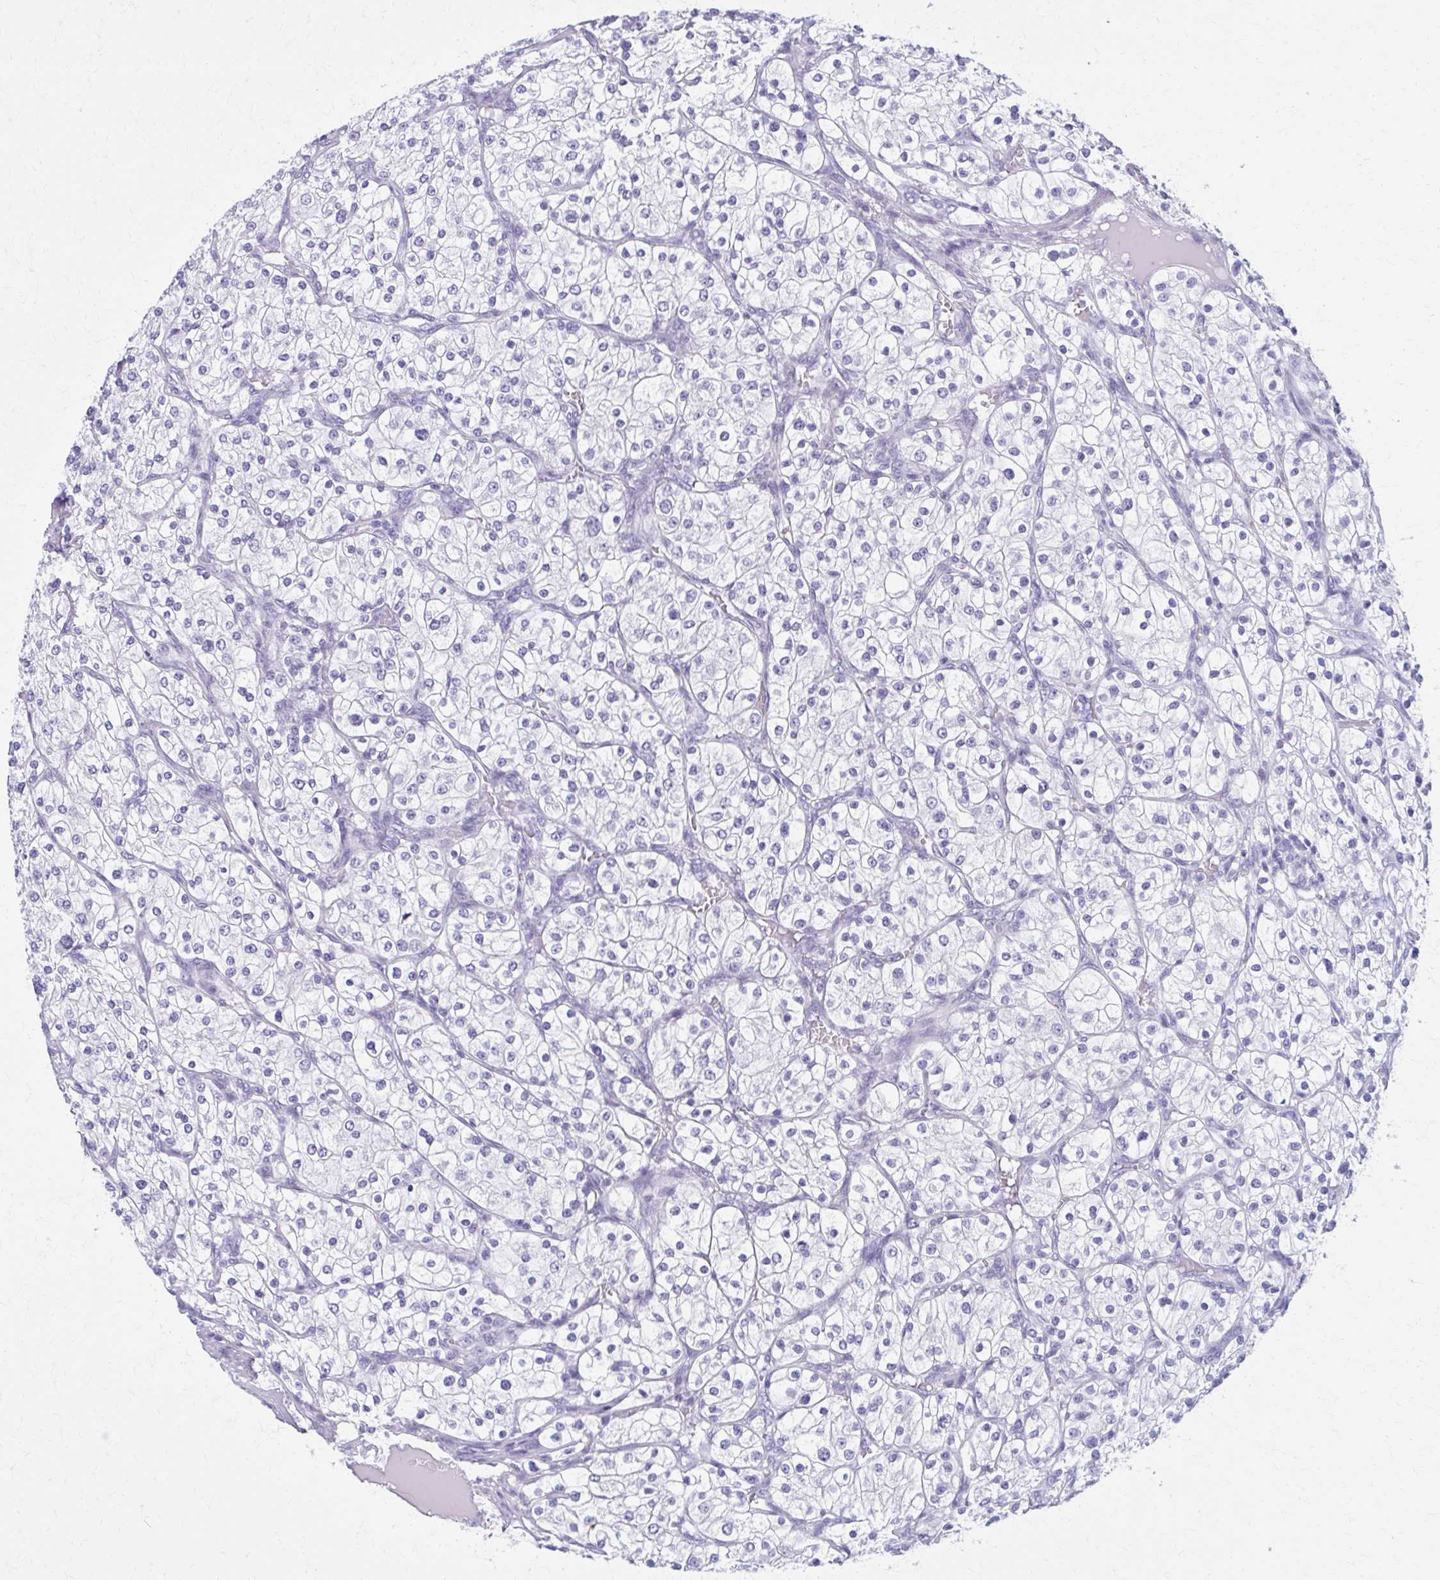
{"staining": {"intensity": "negative", "quantity": "none", "location": "none"}, "tissue": "renal cancer", "cell_type": "Tumor cells", "image_type": "cancer", "snomed": [{"axis": "morphology", "description": "Adenocarcinoma, NOS"}, {"axis": "topography", "description": "Kidney"}], "caption": "Immunohistochemical staining of human renal adenocarcinoma displays no significant expression in tumor cells.", "gene": "MPLKIP", "patient": {"sex": "male", "age": 80}}